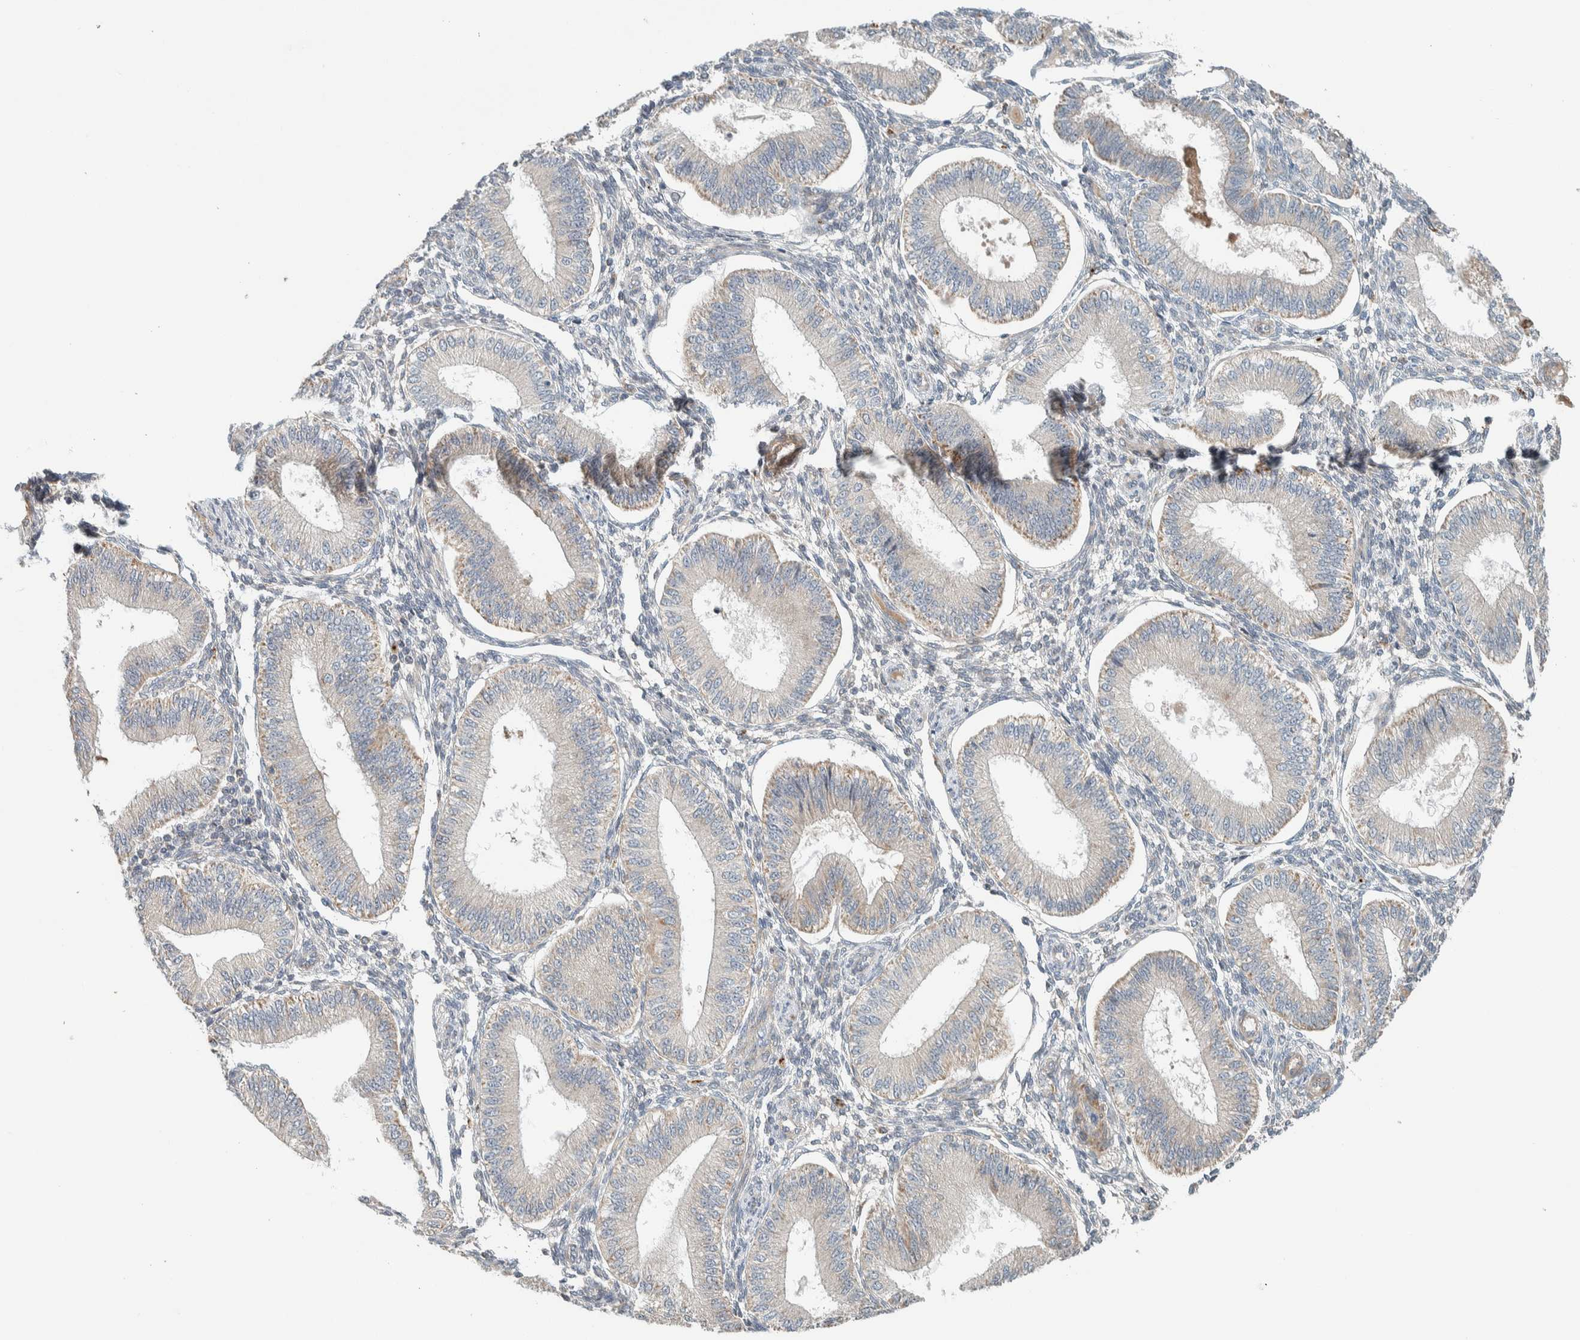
{"staining": {"intensity": "negative", "quantity": "none", "location": "none"}, "tissue": "endometrium", "cell_type": "Cells in endometrial stroma", "image_type": "normal", "snomed": [{"axis": "morphology", "description": "Normal tissue, NOS"}, {"axis": "topography", "description": "Endometrium"}], "caption": "A micrograph of endometrium stained for a protein displays no brown staining in cells in endometrial stroma.", "gene": "SLFN12L", "patient": {"sex": "female", "age": 39}}